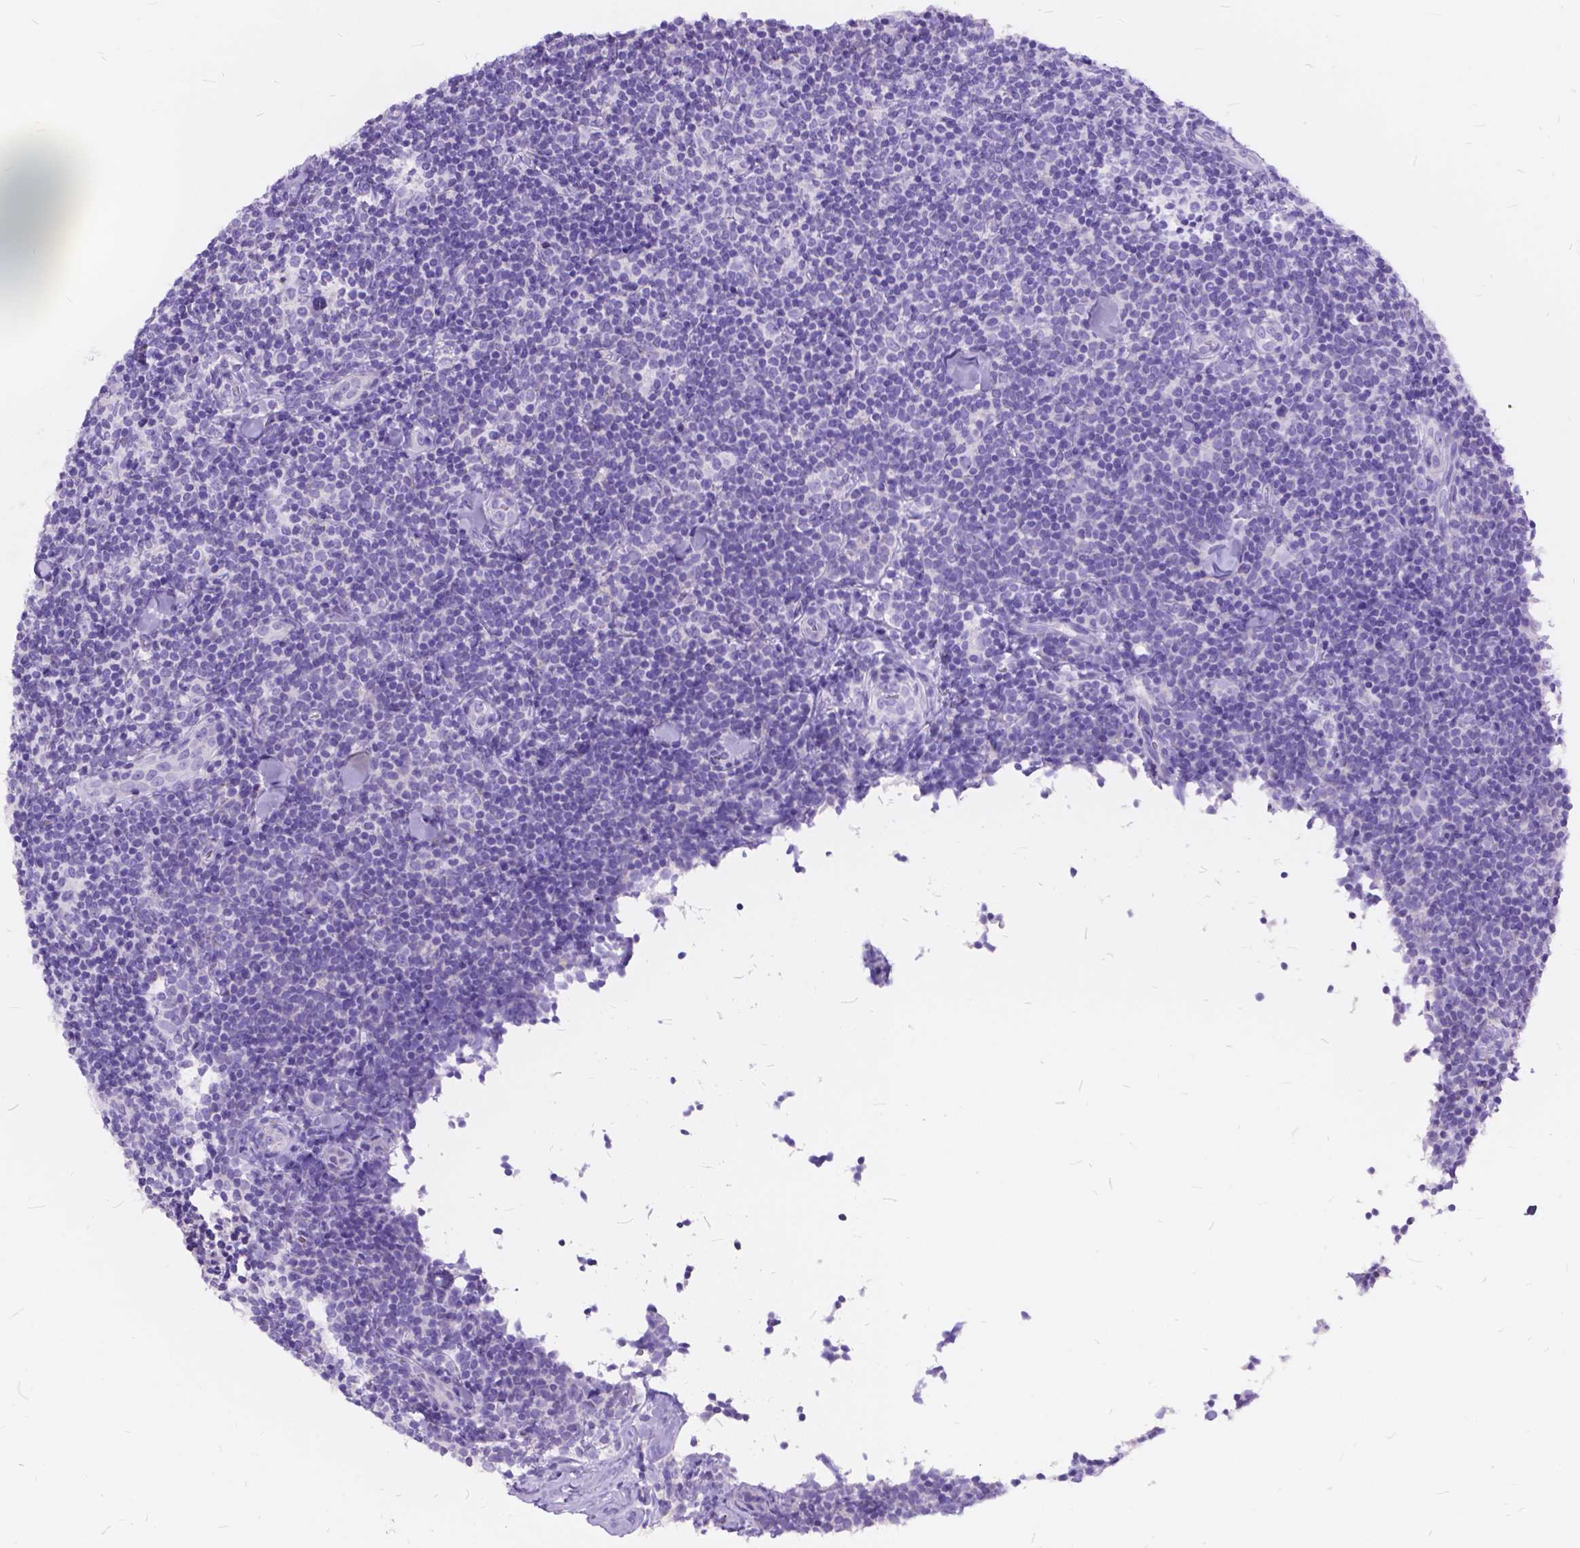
{"staining": {"intensity": "negative", "quantity": "none", "location": "none"}, "tissue": "lymphoma", "cell_type": "Tumor cells", "image_type": "cancer", "snomed": [{"axis": "morphology", "description": "Malignant lymphoma, non-Hodgkin's type, Low grade"}, {"axis": "topography", "description": "Lymph node"}], "caption": "High power microscopy micrograph of an IHC micrograph of low-grade malignant lymphoma, non-Hodgkin's type, revealing no significant staining in tumor cells.", "gene": "FOXL2", "patient": {"sex": "female", "age": 56}}